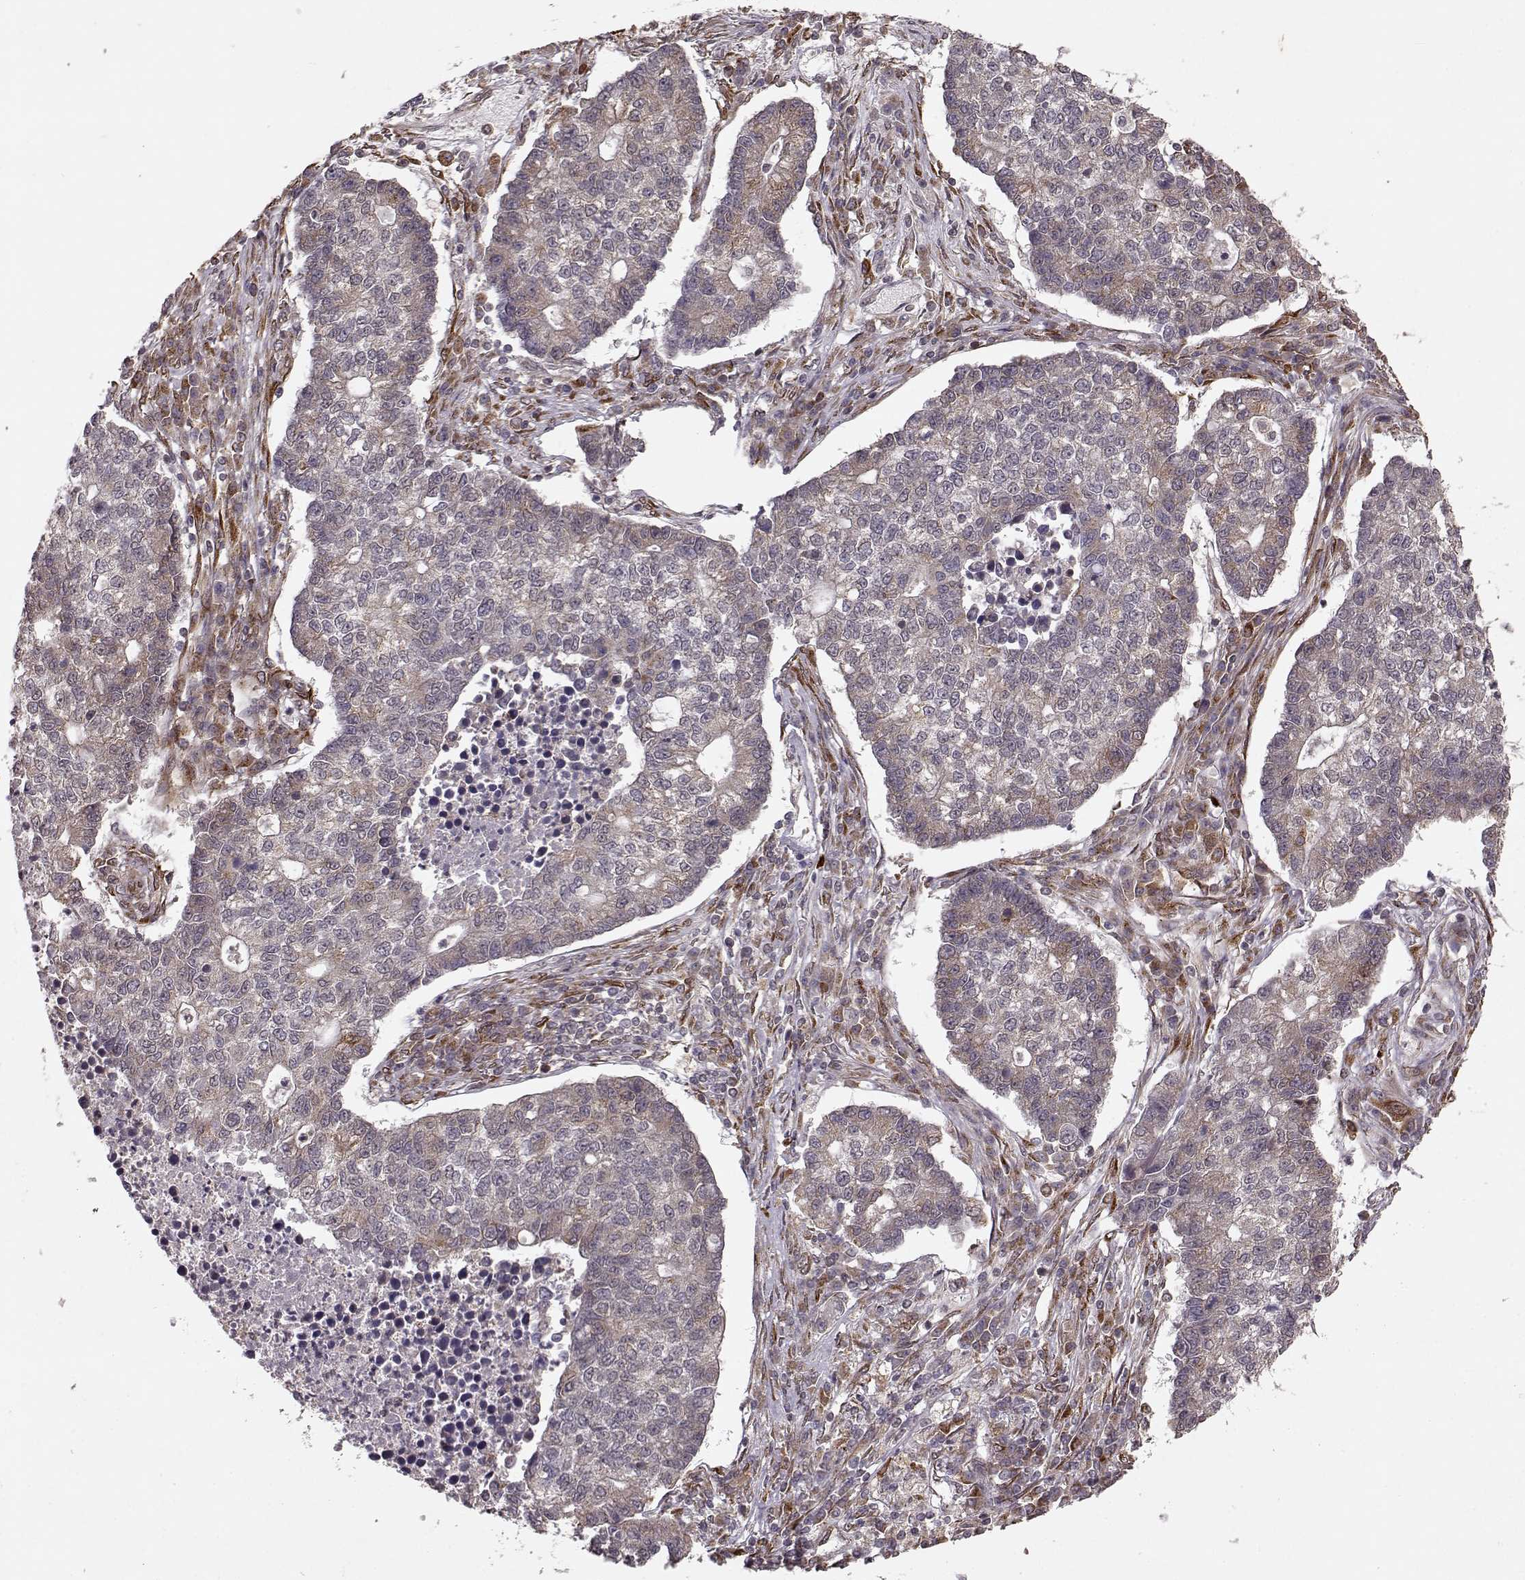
{"staining": {"intensity": "weak", "quantity": "<25%", "location": "cytoplasmic/membranous"}, "tissue": "lung cancer", "cell_type": "Tumor cells", "image_type": "cancer", "snomed": [{"axis": "morphology", "description": "Adenocarcinoma, NOS"}, {"axis": "topography", "description": "Lung"}], "caption": "This histopathology image is of lung cancer stained with immunohistochemistry to label a protein in brown with the nuclei are counter-stained blue. There is no expression in tumor cells. (IHC, brightfield microscopy, high magnification).", "gene": "YIPF5", "patient": {"sex": "male", "age": 57}}